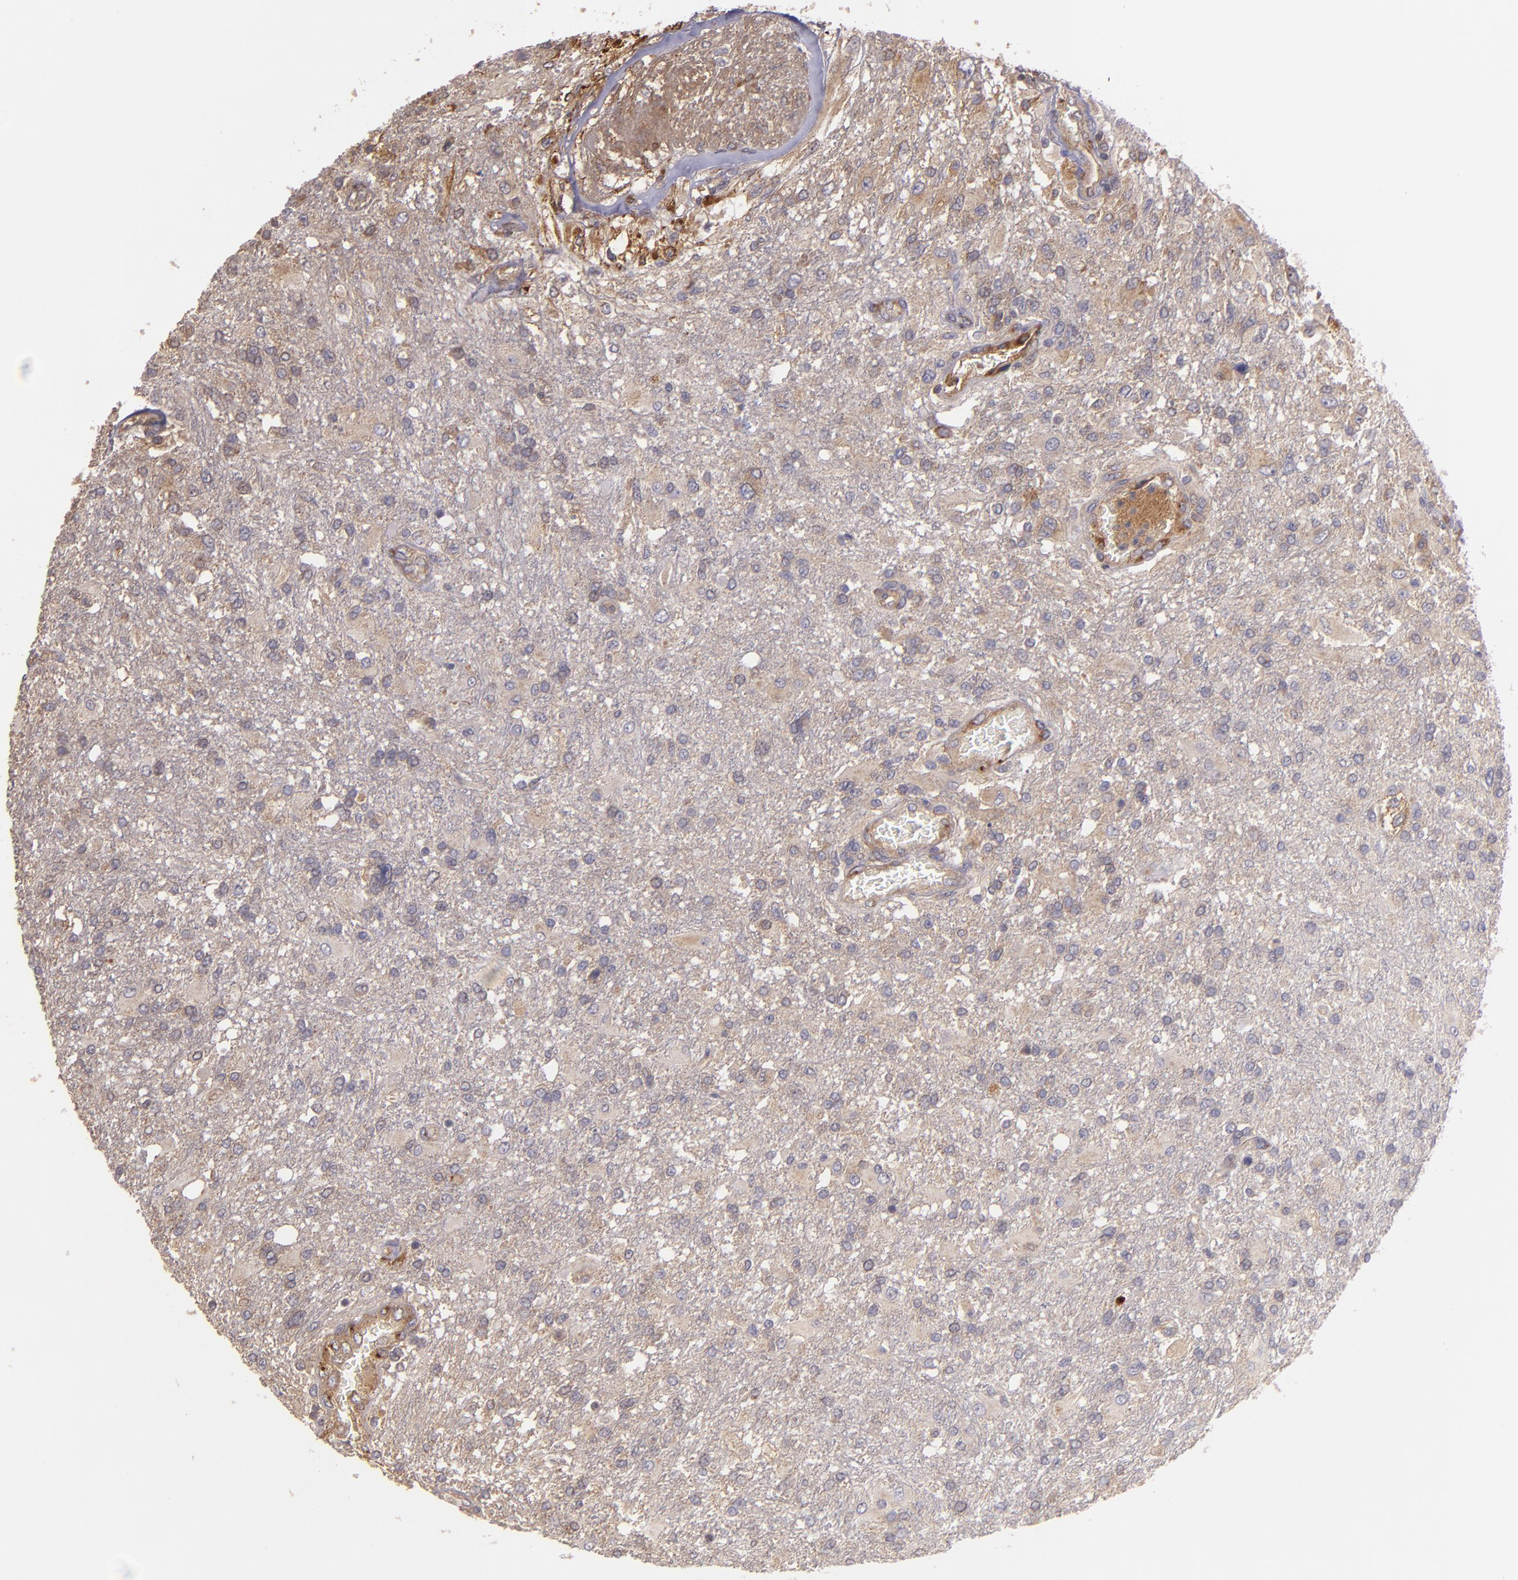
{"staining": {"intensity": "moderate", "quantity": ">75%", "location": "cytoplasmic/membranous"}, "tissue": "glioma", "cell_type": "Tumor cells", "image_type": "cancer", "snomed": [{"axis": "morphology", "description": "Glioma, malignant, High grade"}, {"axis": "topography", "description": "Cerebral cortex"}], "caption": "Immunohistochemical staining of malignant glioma (high-grade) demonstrates medium levels of moderate cytoplasmic/membranous protein positivity in about >75% of tumor cells.", "gene": "ECE1", "patient": {"sex": "male", "age": 79}}